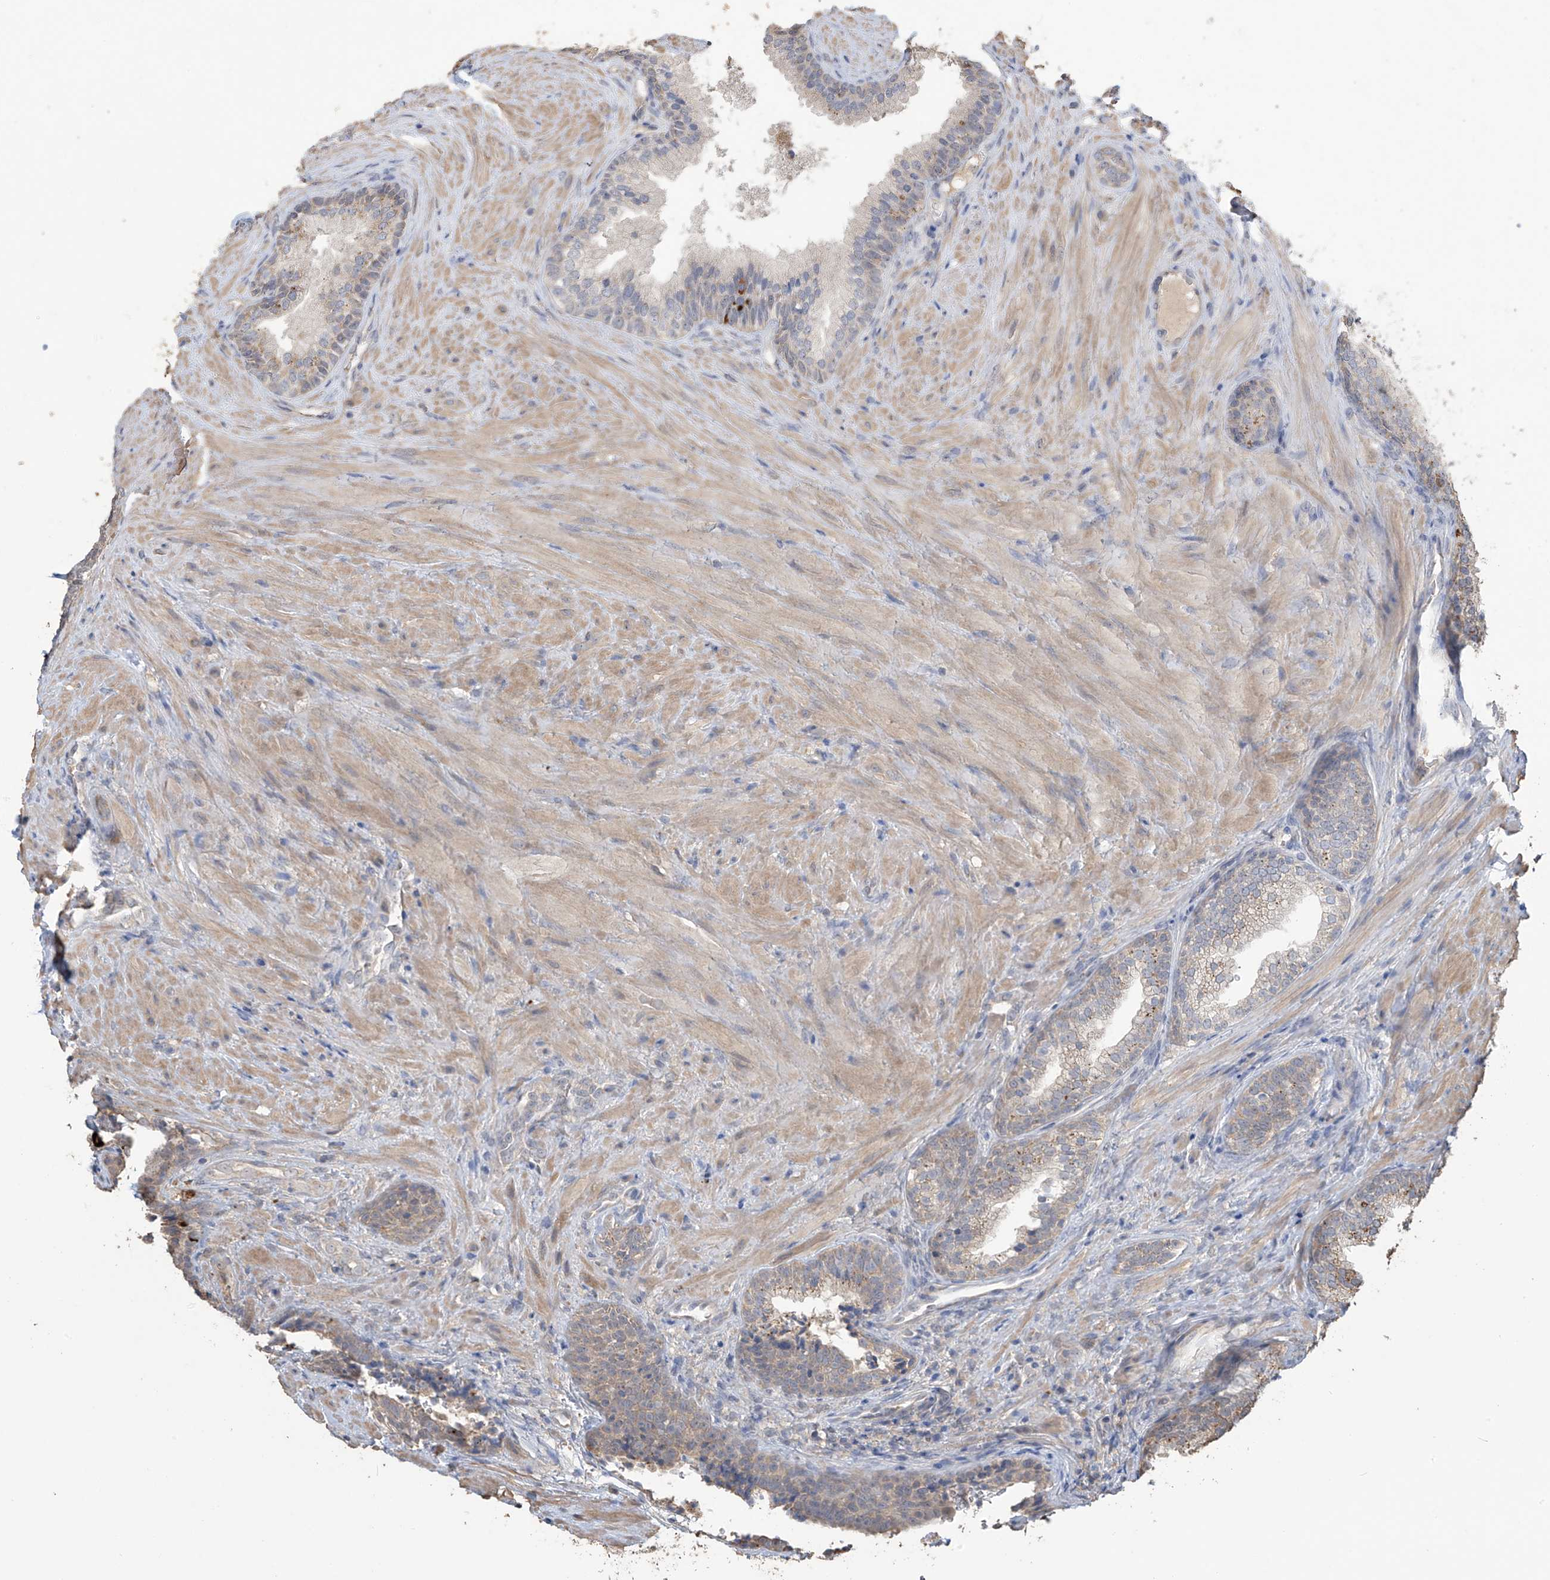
{"staining": {"intensity": "moderate", "quantity": "<25%", "location": "cytoplasmic/membranous"}, "tissue": "prostate", "cell_type": "Glandular cells", "image_type": "normal", "snomed": [{"axis": "morphology", "description": "Normal tissue, NOS"}, {"axis": "topography", "description": "Prostate"}], "caption": "Immunohistochemical staining of unremarkable prostate reveals moderate cytoplasmic/membranous protein staining in approximately <25% of glandular cells. The staining was performed using DAB (3,3'-diaminobenzidine), with brown indicating positive protein expression. Nuclei are stained blue with hematoxylin.", "gene": "SLFN14", "patient": {"sex": "male", "age": 76}}